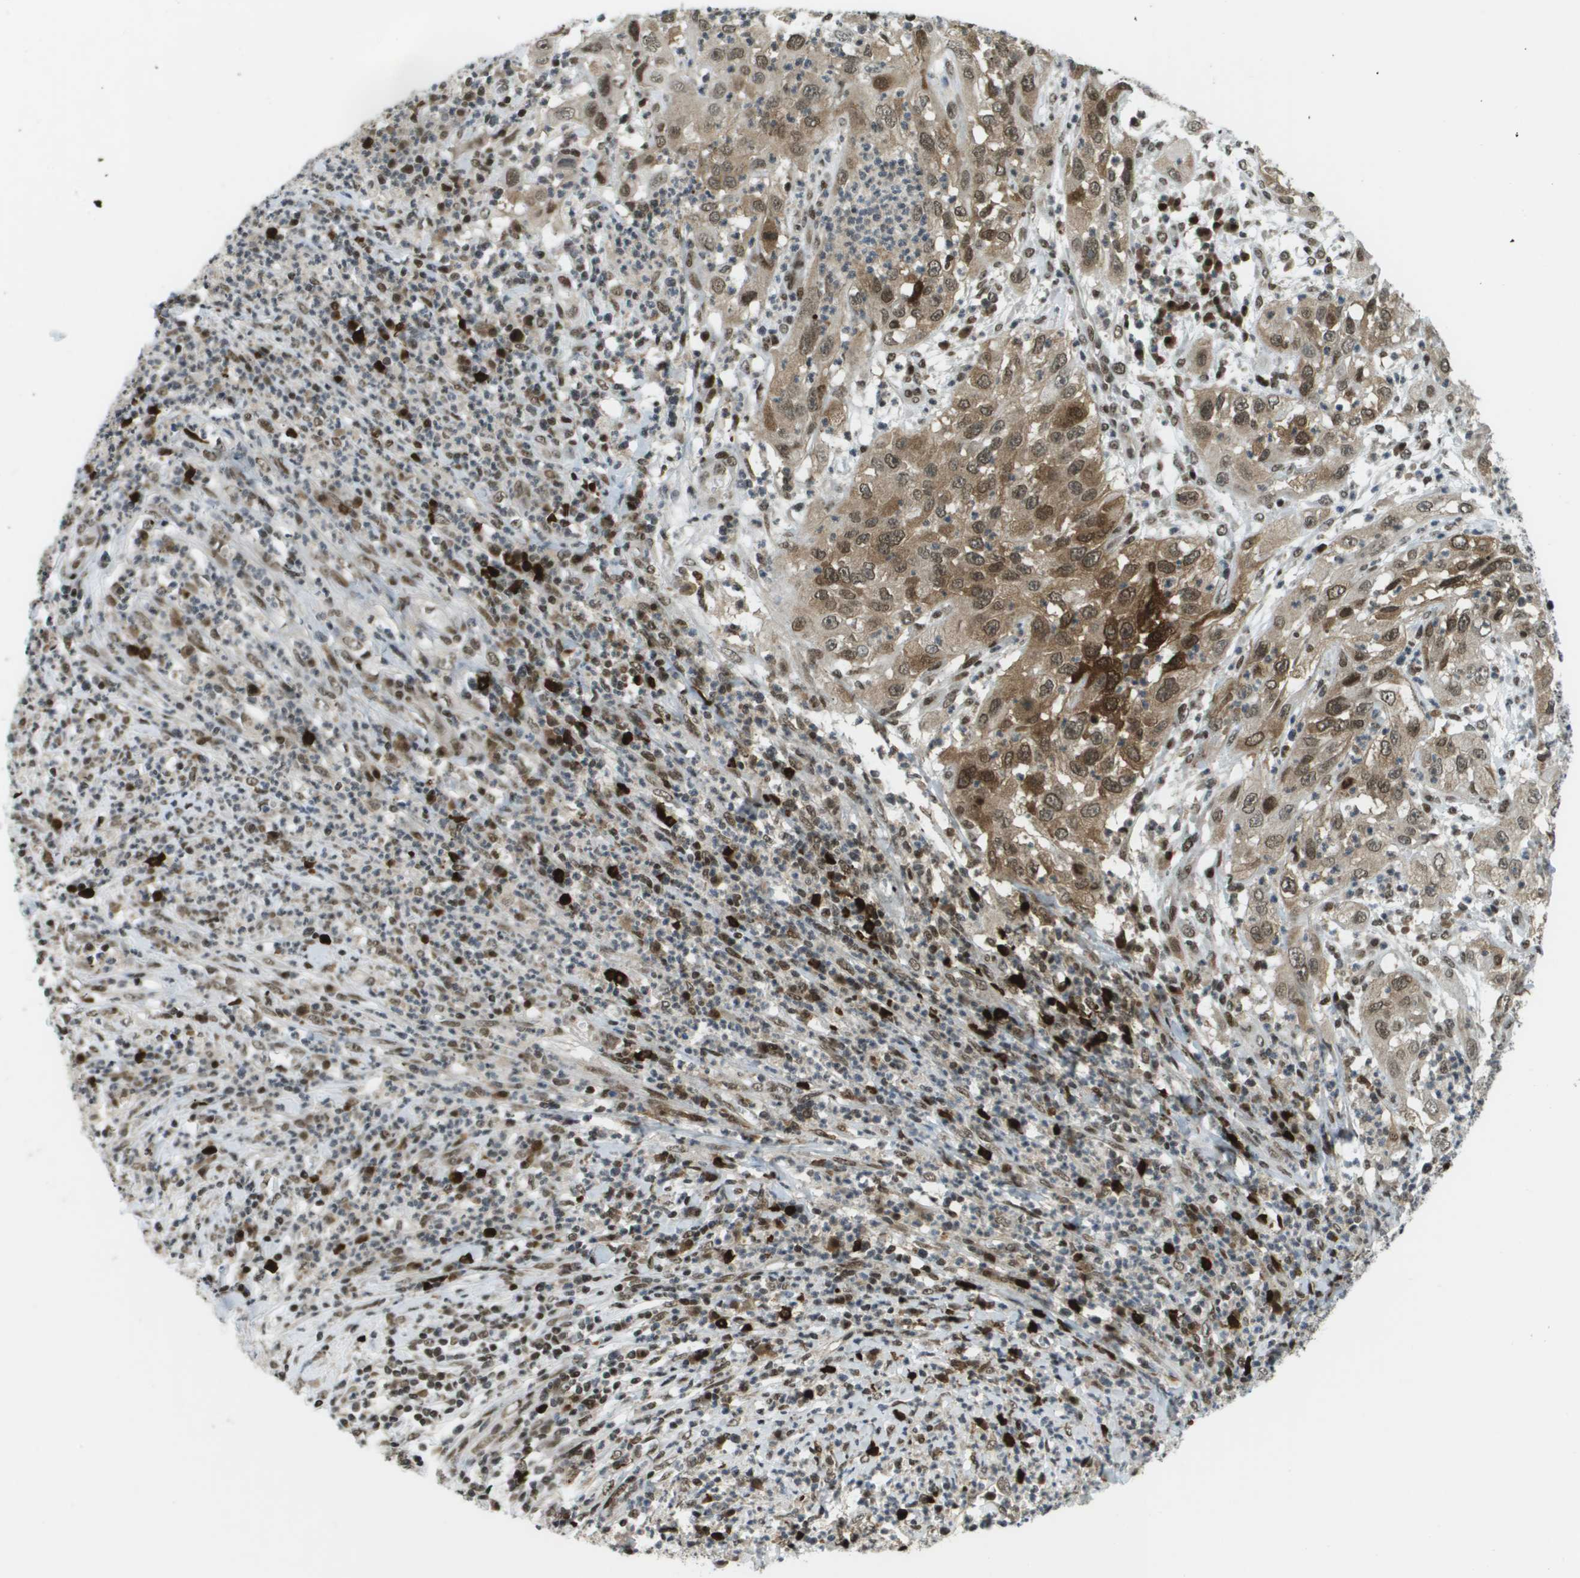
{"staining": {"intensity": "moderate", "quantity": ">75%", "location": "cytoplasmic/membranous,nuclear"}, "tissue": "cervical cancer", "cell_type": "Tumor cells", "image_type": "cancer", "snomed": [{"axis": "morphology", "description": "Squamous cell carcinoma, NOS"}, {"axis": "topography", "description": "Cervix"}], "caption": "Cervical cancer (squamous cell carcinoma) stained with DAB IHC exhibits medium levels of moderate cytoplasmic/membranous and nuclear positivity in about >75% of tumor cells. (IHC, brightfield microscopy, high magnification).", "gene": "IRF7", "patient": {"sex": "female", "age": 32}}